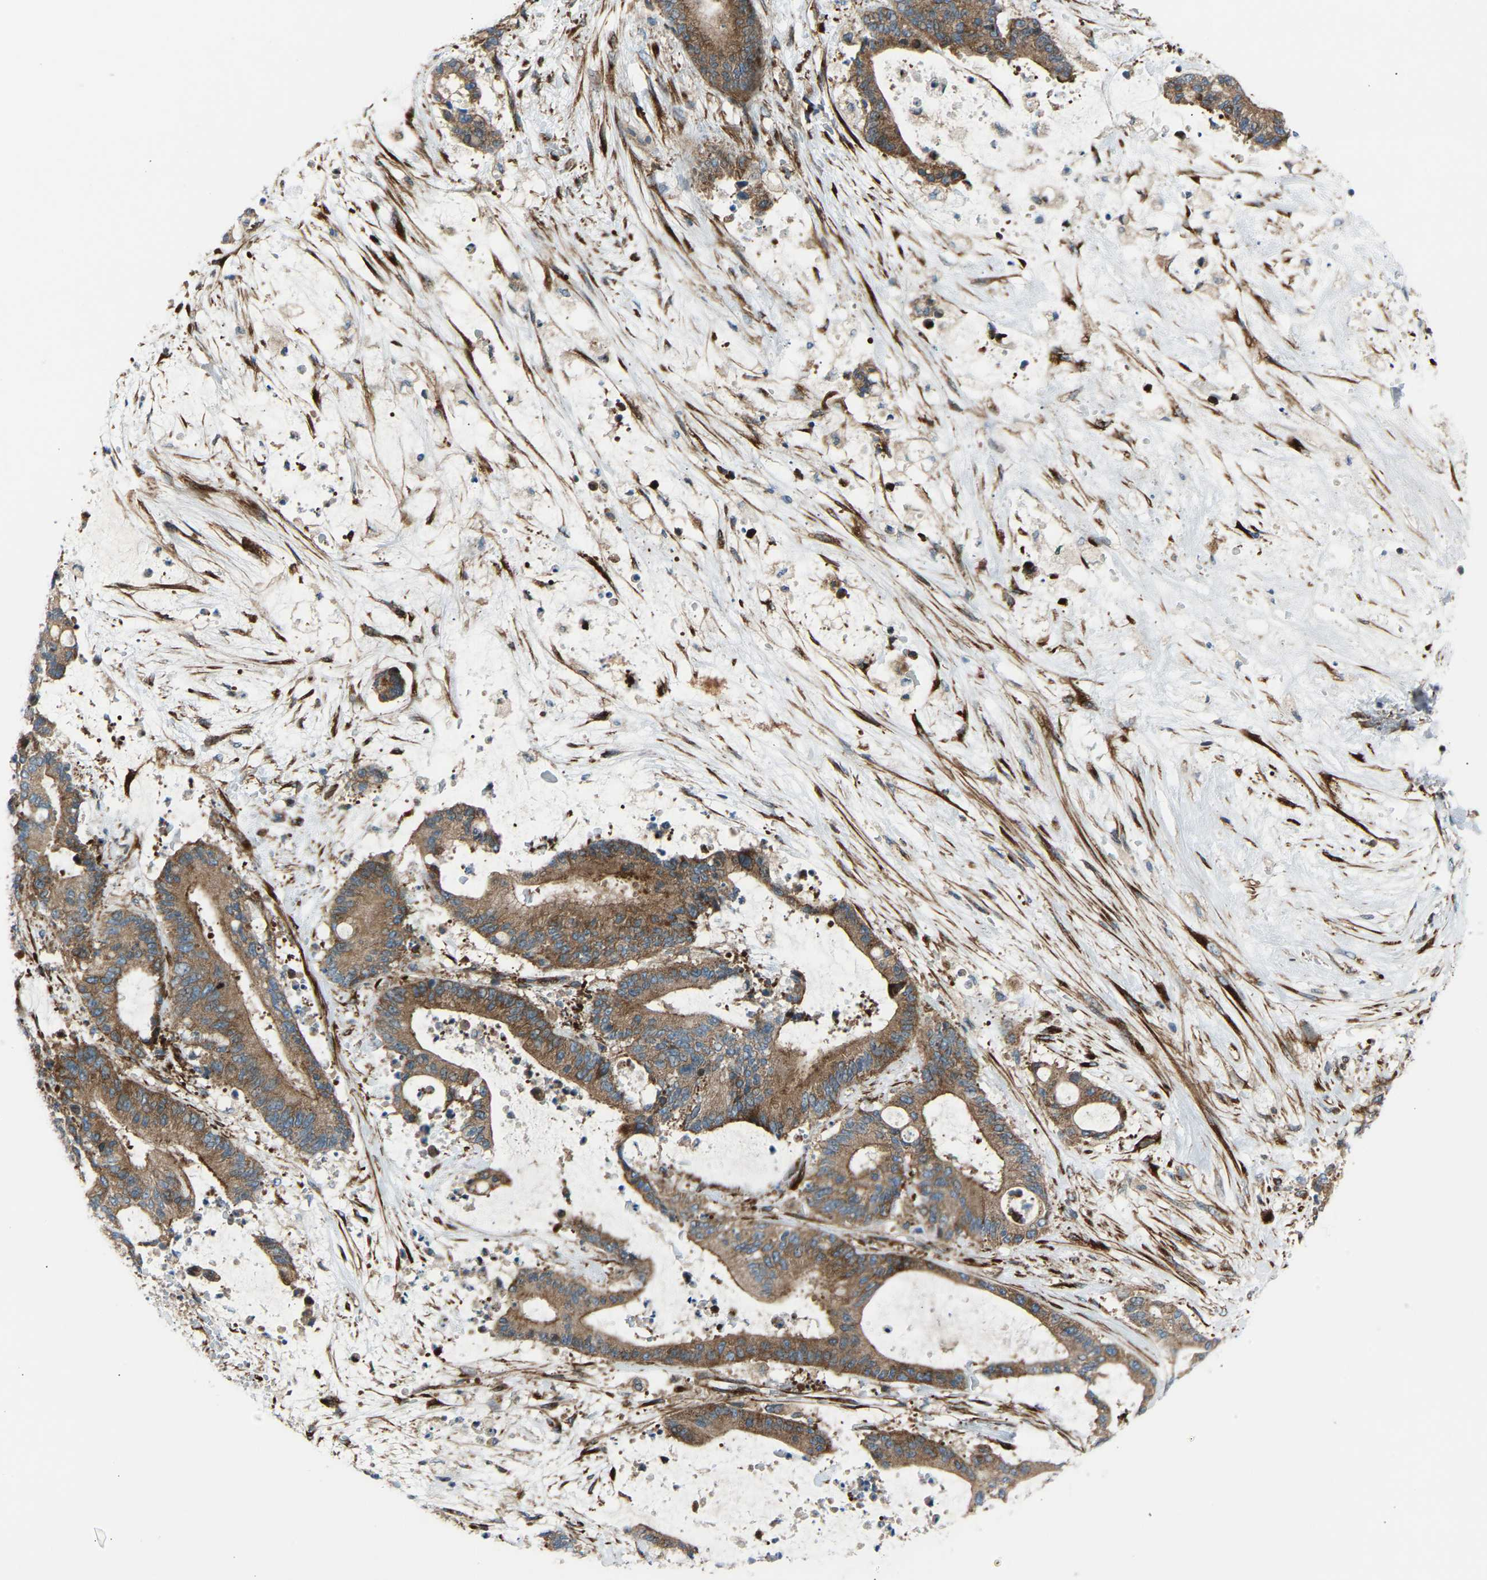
{"staining": {"intensity": "moderate", "quantity": ">75%", "location": "cytoplasmic/membranous"}, "tissue": "liver cancer", "cell_type": "Tumor cells", "image_type": "cancer", "snomed": [{"axis": "morphology", "description": "Normal tissue, NOS"}, {"axis": "morphology", "description": "Cholangiocarcinoma"}, {"axis": "topography", "description": "Liver"}, {"axis": "topography", "description": "Peripheral nerve tissue"}], "caption": "Brown immunohistochemical staining in human liver cancer (cholangiocarcinoma) shows moderate cytoplasmic/membranous staining in approximately >75% of tumor cells.", "gene": "VPS41", "patient": {"sex": "female", "age": 73}}